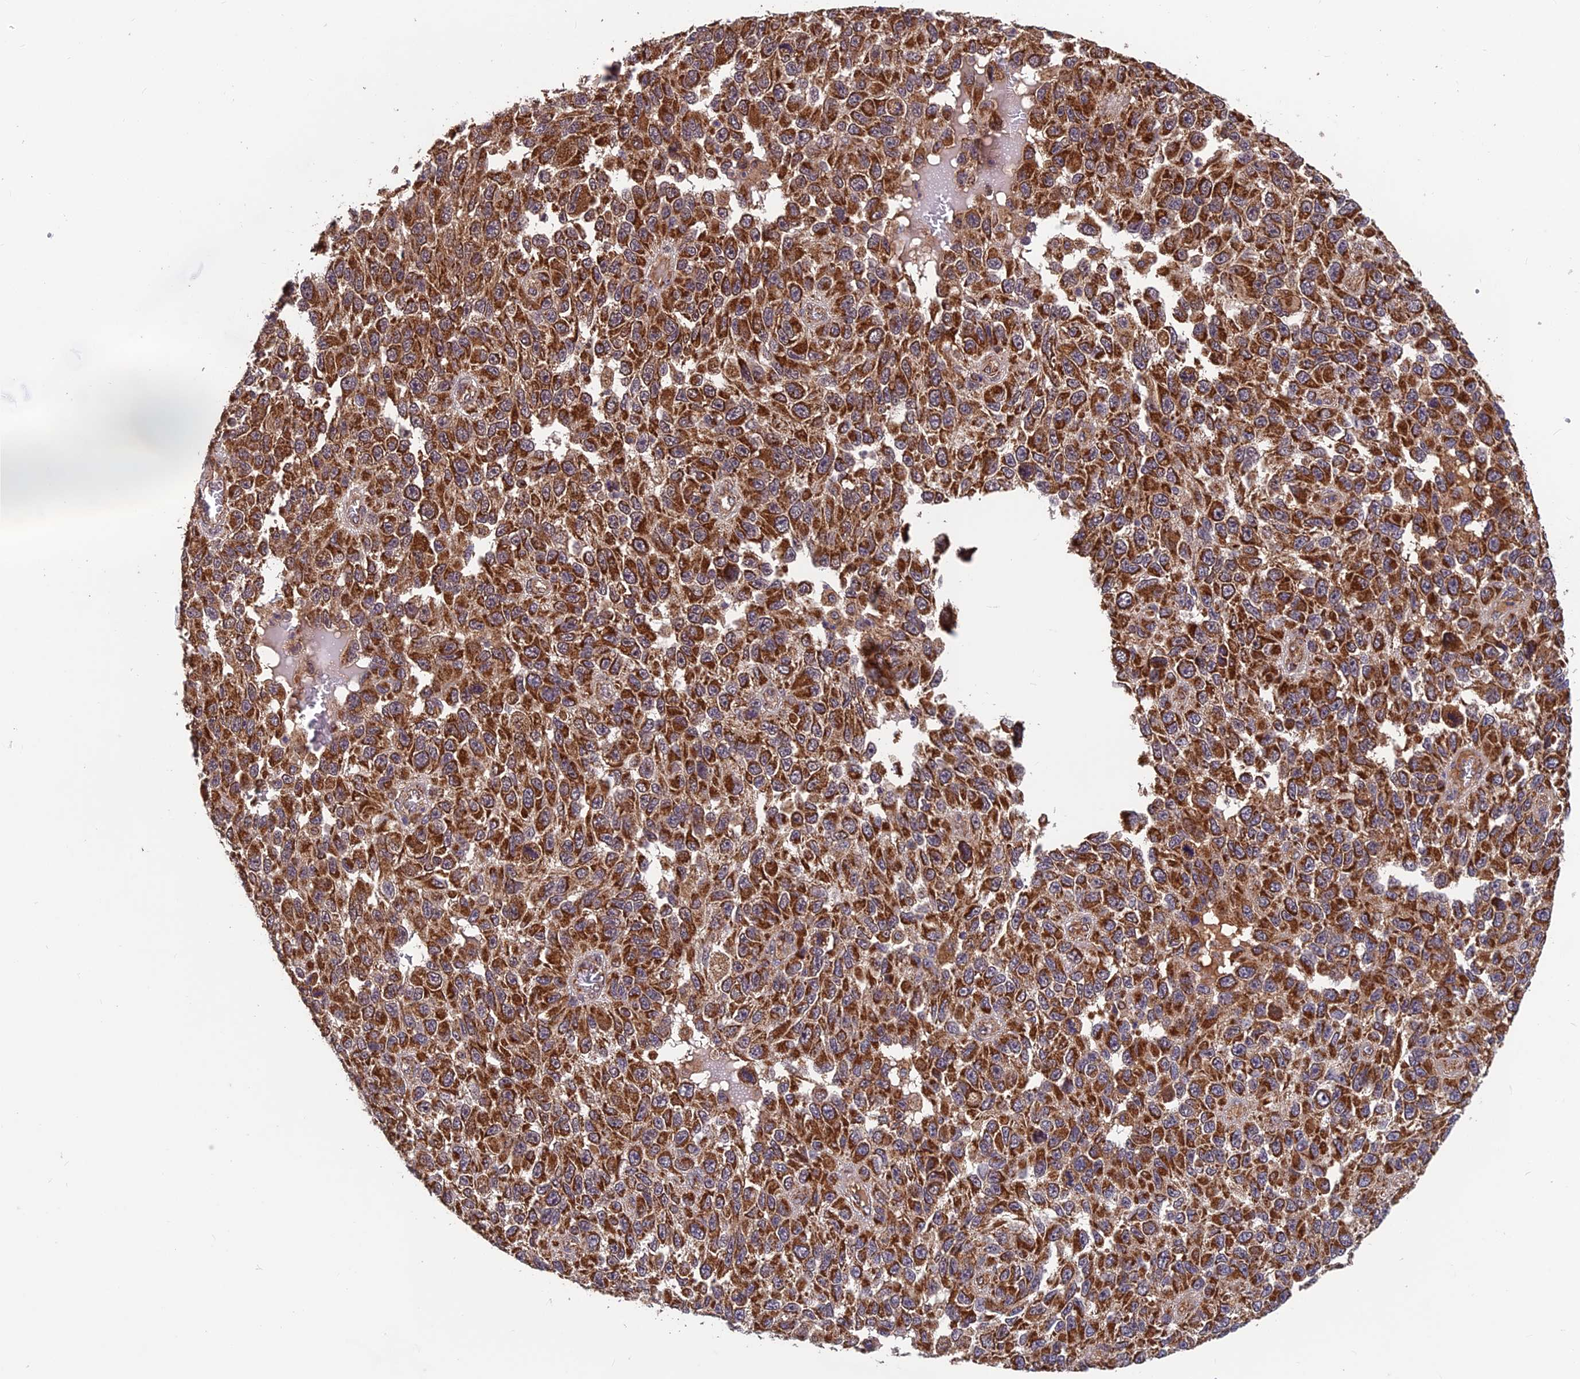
{"staining": {"intensity": "strong", "quantity": ">75%", "location": "cytoplasmic/membranous"}, "tissue": "melanoma", "cell_type": "Tumor cells", "image_type": "cancer", "snomed": [{"axis": "morphology", "description": "Normal tissue, NOS"}, {"axis": "morphology", "description": "Malignant melanoma, NOS"}, {"axis": "topography", "description": "Skin"}], "caption": "A high-resolution photomicrograph shows immunohistochemistry staining of melanoma, which displays strong cytoplasmic/membranous positivity in about >75% of tumor cells. Immunohistochemistry stains the protein of interest in brown and the nuclei are stained blue.", "gene": "CCDC15", "patient": {"sex": "female", "age": 96}}